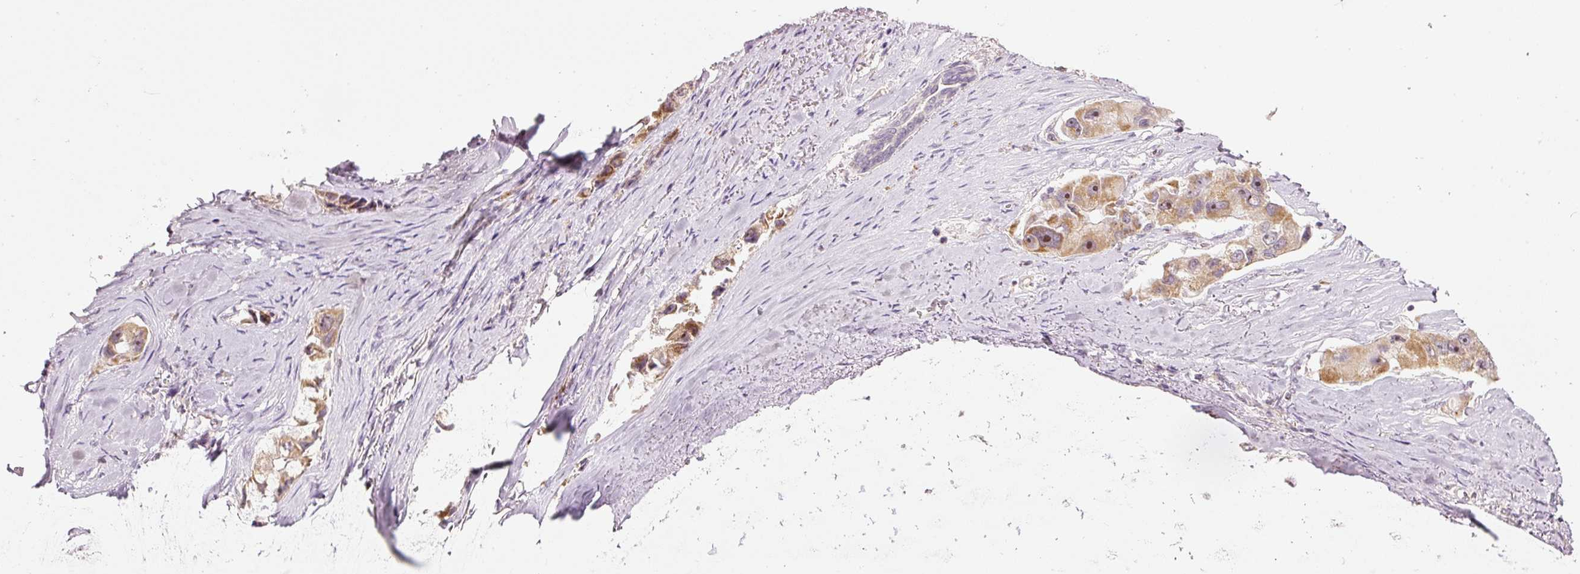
{"staining": {"intensity": "moderate", "quantity": "25%-75%", "location": "cytoplasmic/membranous,nuclear"}, "tissue": "lung cancer", "cell_type": "Tumor cells", "image_type": "cancer", "snomed": [{"axis": "morphology", "description": "Adenocarcinoma, NOS"}, {"axis": "topography", "description": "Lung"}], "caption": "High-power microscopy captured an IHC image of lung cancer, revealing moderate cytoplasmic/membranous and nuclear positivity in approximately 25%-75% of tumor cells. The staining was performed using DAB (3,3'-diaminobenzidine) to visualize the protein expression in brown, while the nuclei were stained in blue with hematoxylin (Magnification: 20x).", "gene": "CDC20B", "patient": {"sex": "female", "age": 54}}